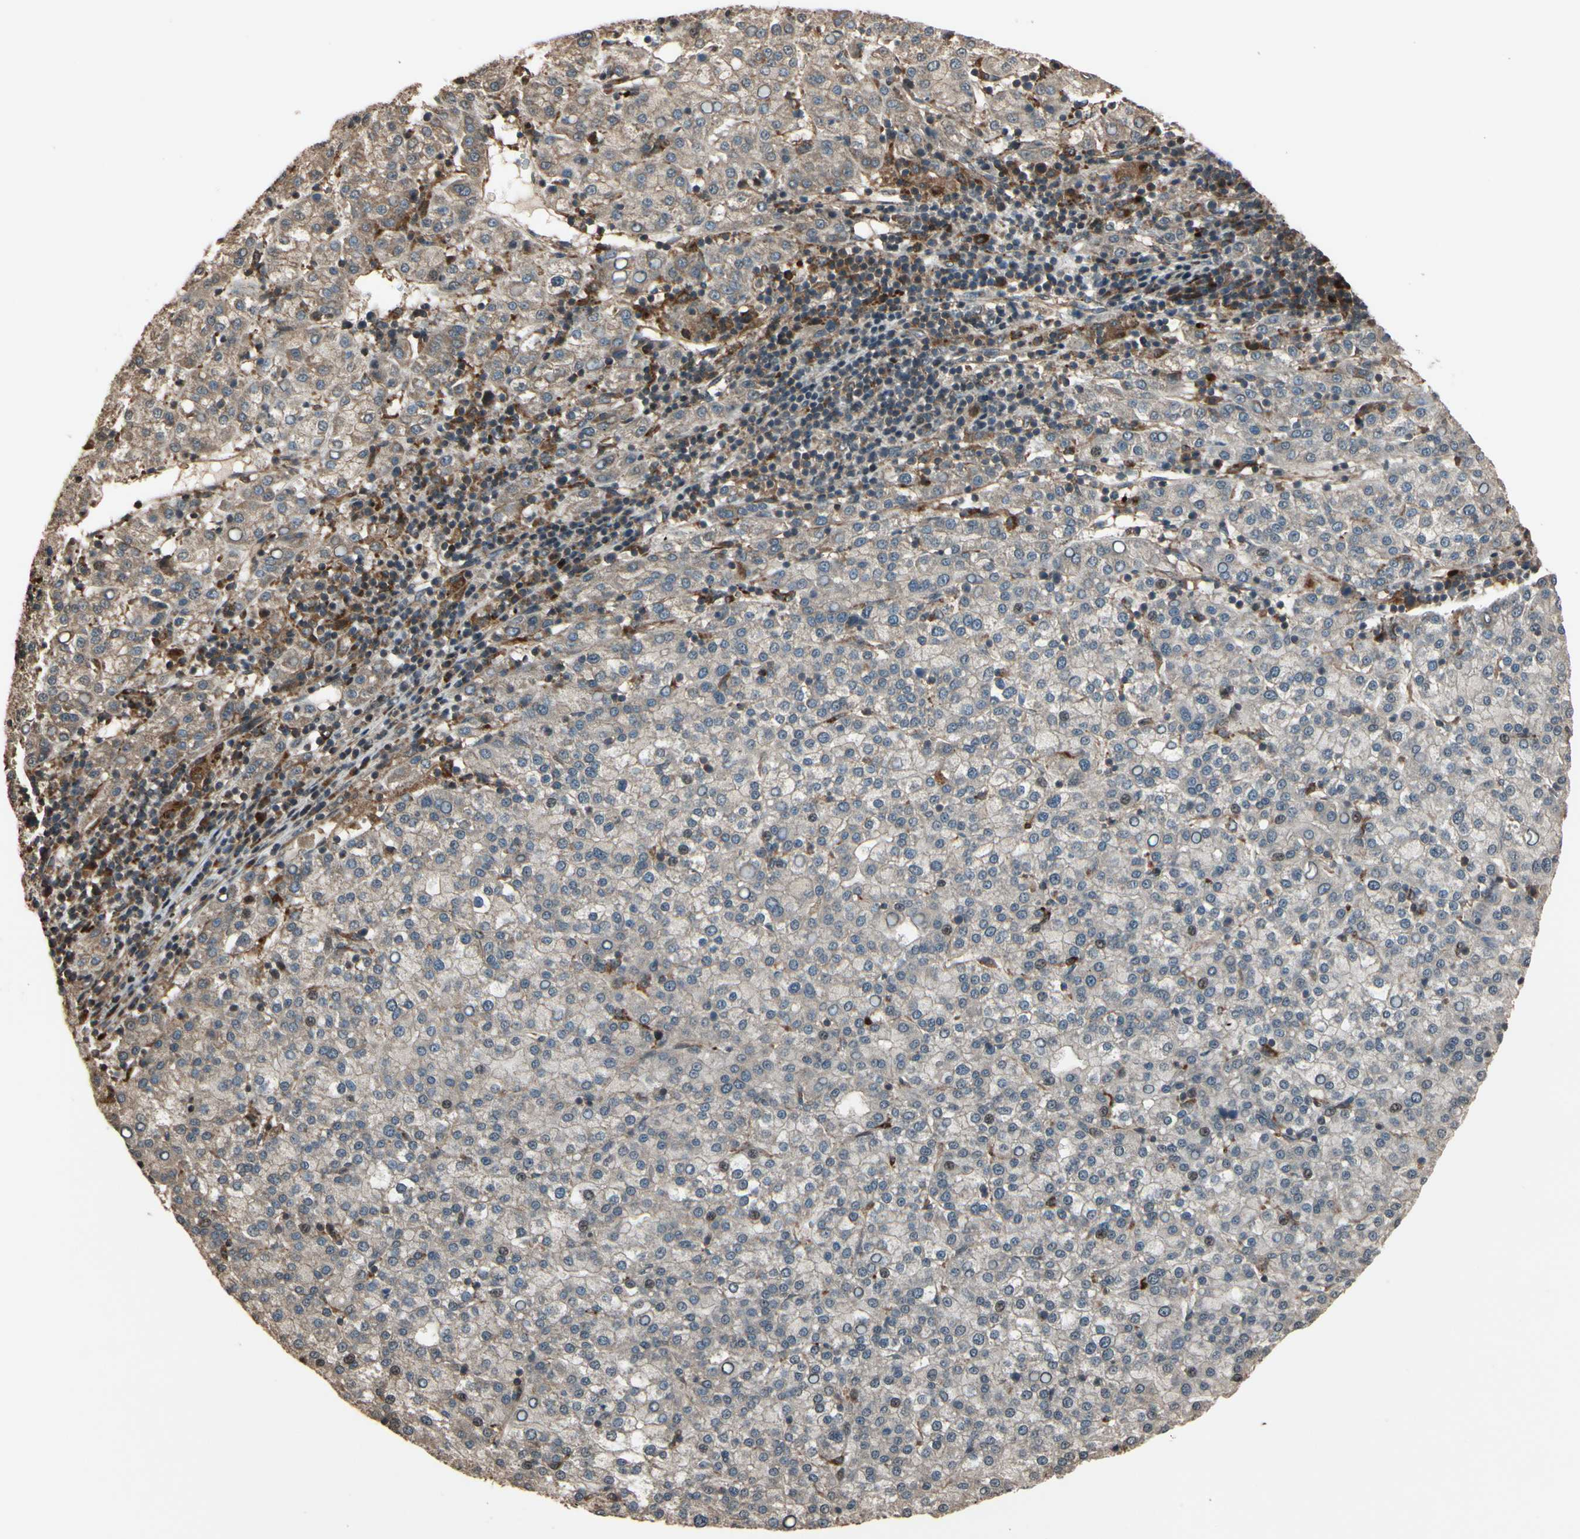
{"staining": {"intensity": "weak", "quantity": ">75%", "location": "cytoplasmic/membranous"}, "tissue": "liver cancer", "cell_type": "Tumor cells", "image_type": "cancer", "snomed": [{"axis": "morphology", "description": "Carcinoma, Hepatocellular, NOS"}, {"axis": "topography", "description": "Liver"}], "caption": "This micrograph reveals IHC staining of liver cancer (hepatocellular carcinoma), with low weak cytoplasmic/membranous positivity in about >75% of tumor cells.", "gene": "CSF1R", "patient": {"sex": "female", "age": 58}}